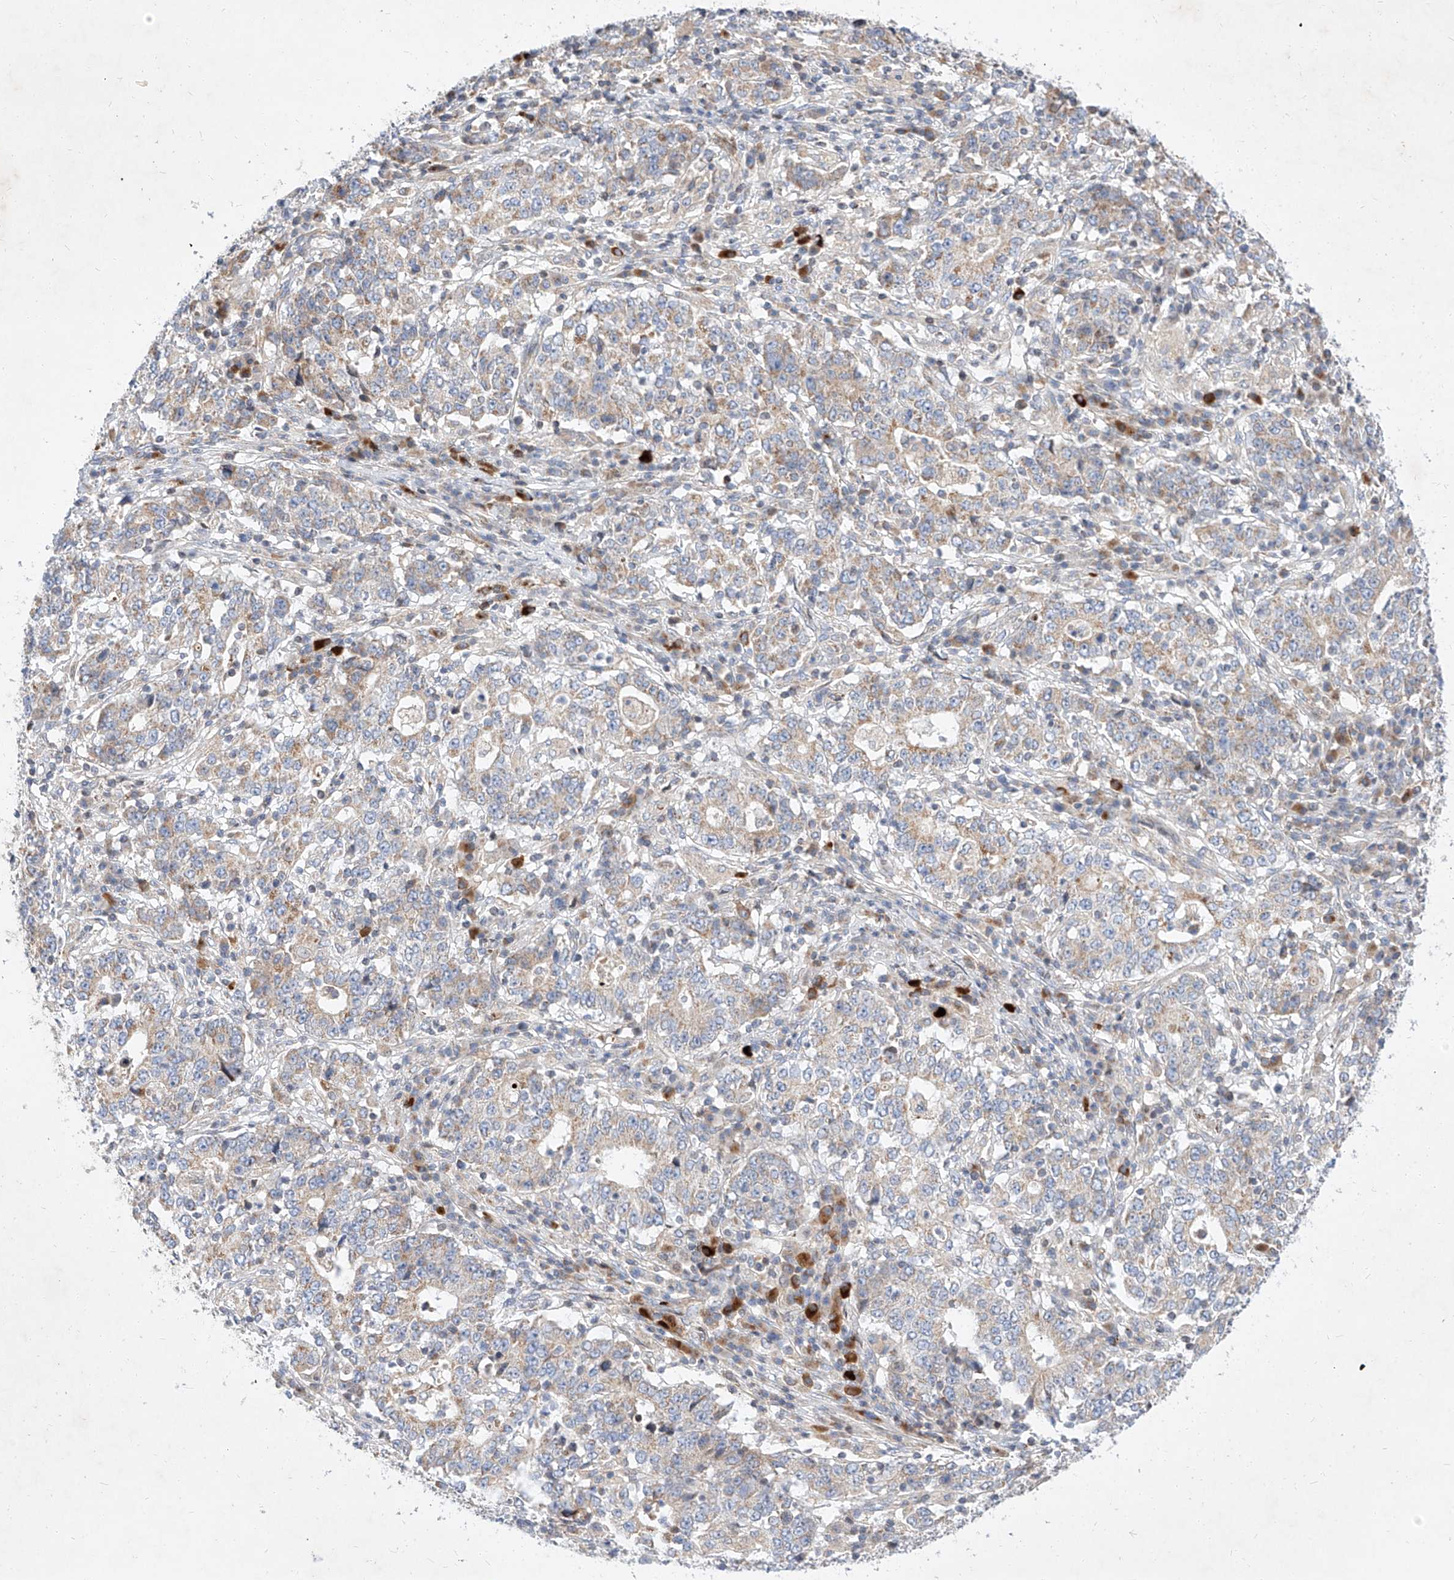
{"staining": {"intensity": "weak", "quantity": "25%-75%", "location": "cytoplasmic/membranous"}, "tissue": "stomach cancer", "cell_type": "Tumor cells", "image_type": "cancer", "snomed": [{"axis": "morphology", "description": "Adenocarcinoma, NOS"}, {"axis": "topography", "description": "Stomach"}], "caption": "Adenocarcinoma (stomach) stained with DAB (3,3'-diaminobenzidine) immunohistochemistry (IHC) displays low levels of weak cytoplasmic/membranous staining in approximately 25%-75% of tumor cells.", "gene": "OSGEPL1", "patient": {"sex": "male", "age": 59}}